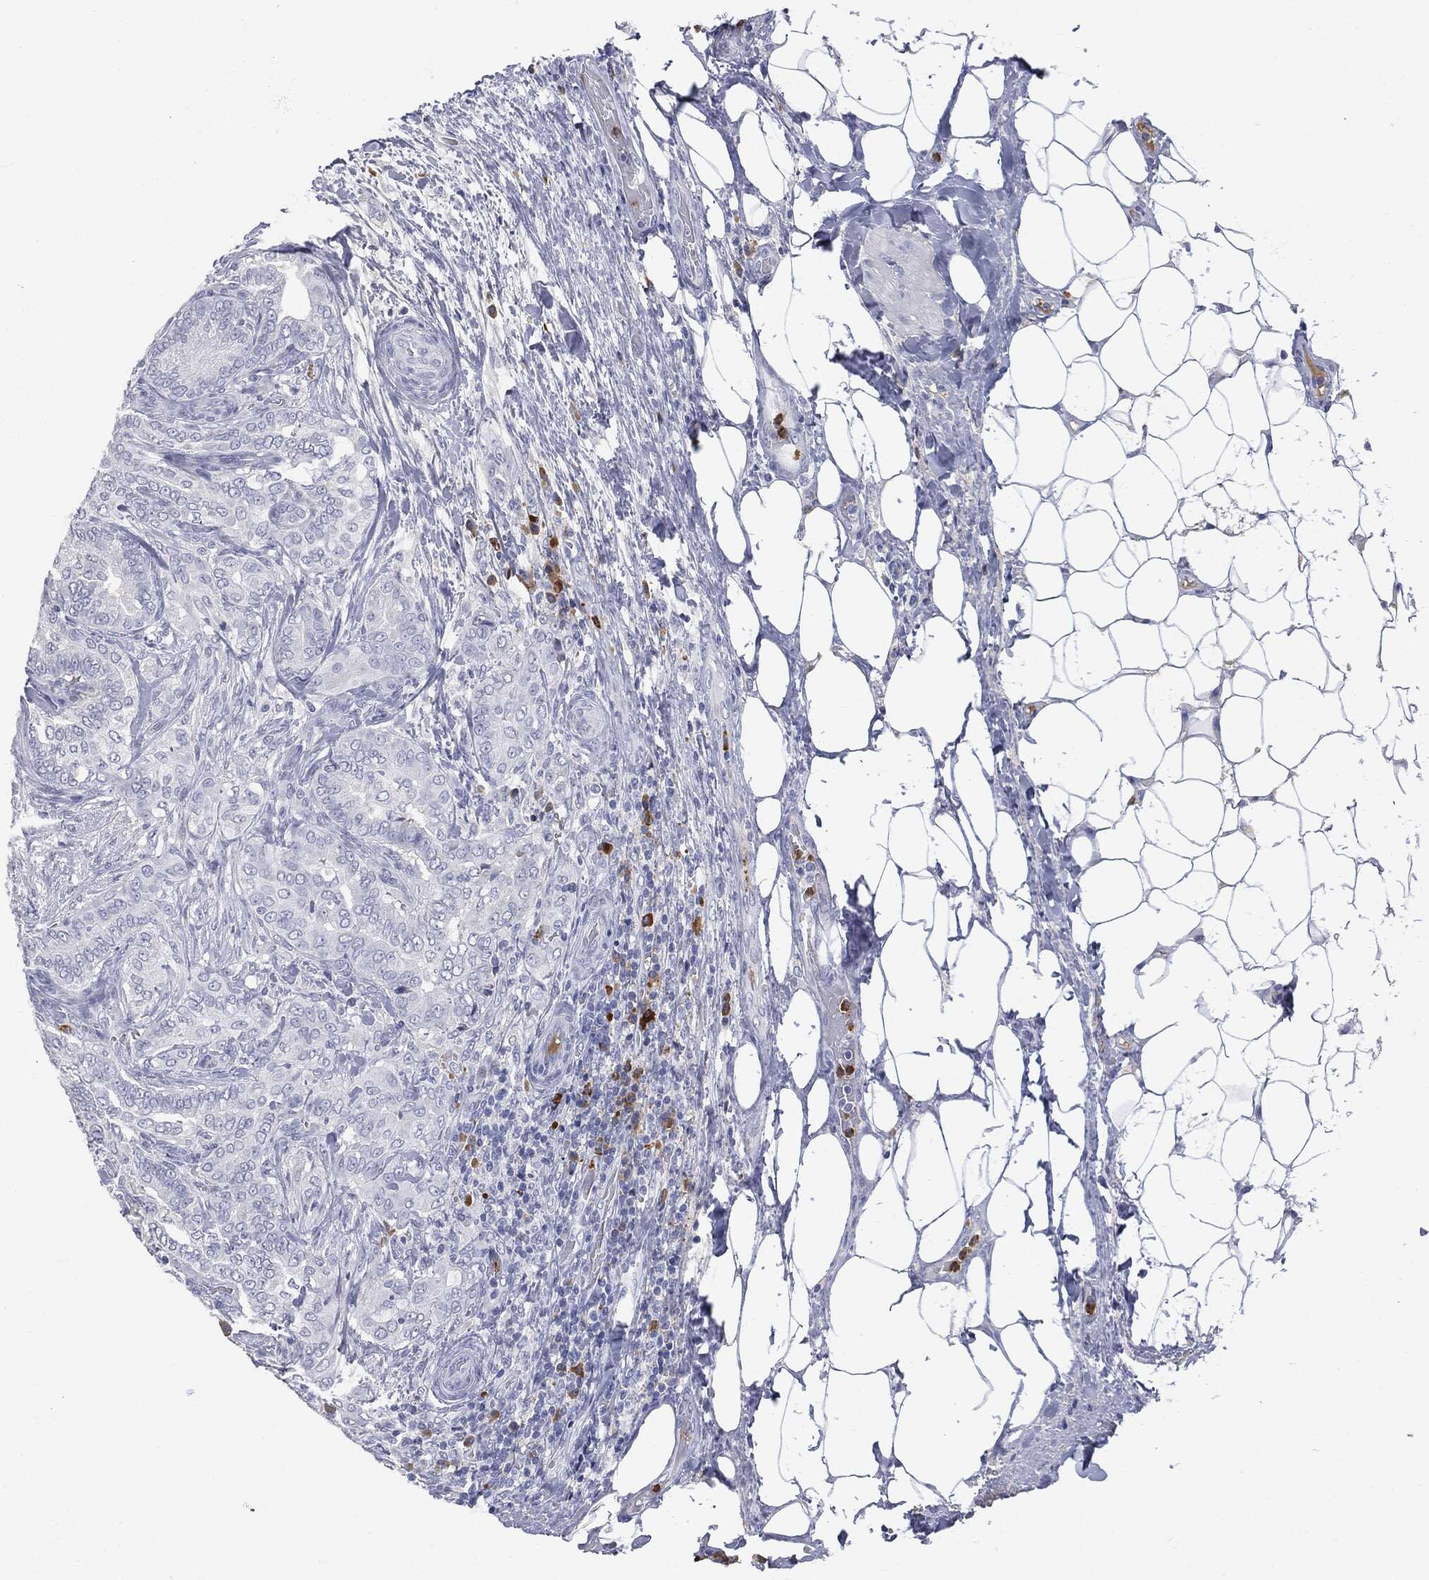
{"staining": {"intensity": "negative", "quantity": "none", "location": "none"}, "tissue": "thyroid cancer", "cell_type": "Tumor cells", "image_type": "cancer", "snomed": [{"axis": "morphology", "description": "Papillary adenocarcinoma, NOS"}, {"axis": "topography", "description": "Thyroid gland"}], "caption": "Thyroid cancer stained for a protein using IHC demonstrates no positivity tumor cells.", "gene": "BTK", "patient": {"sex": "male", "age": 61}}